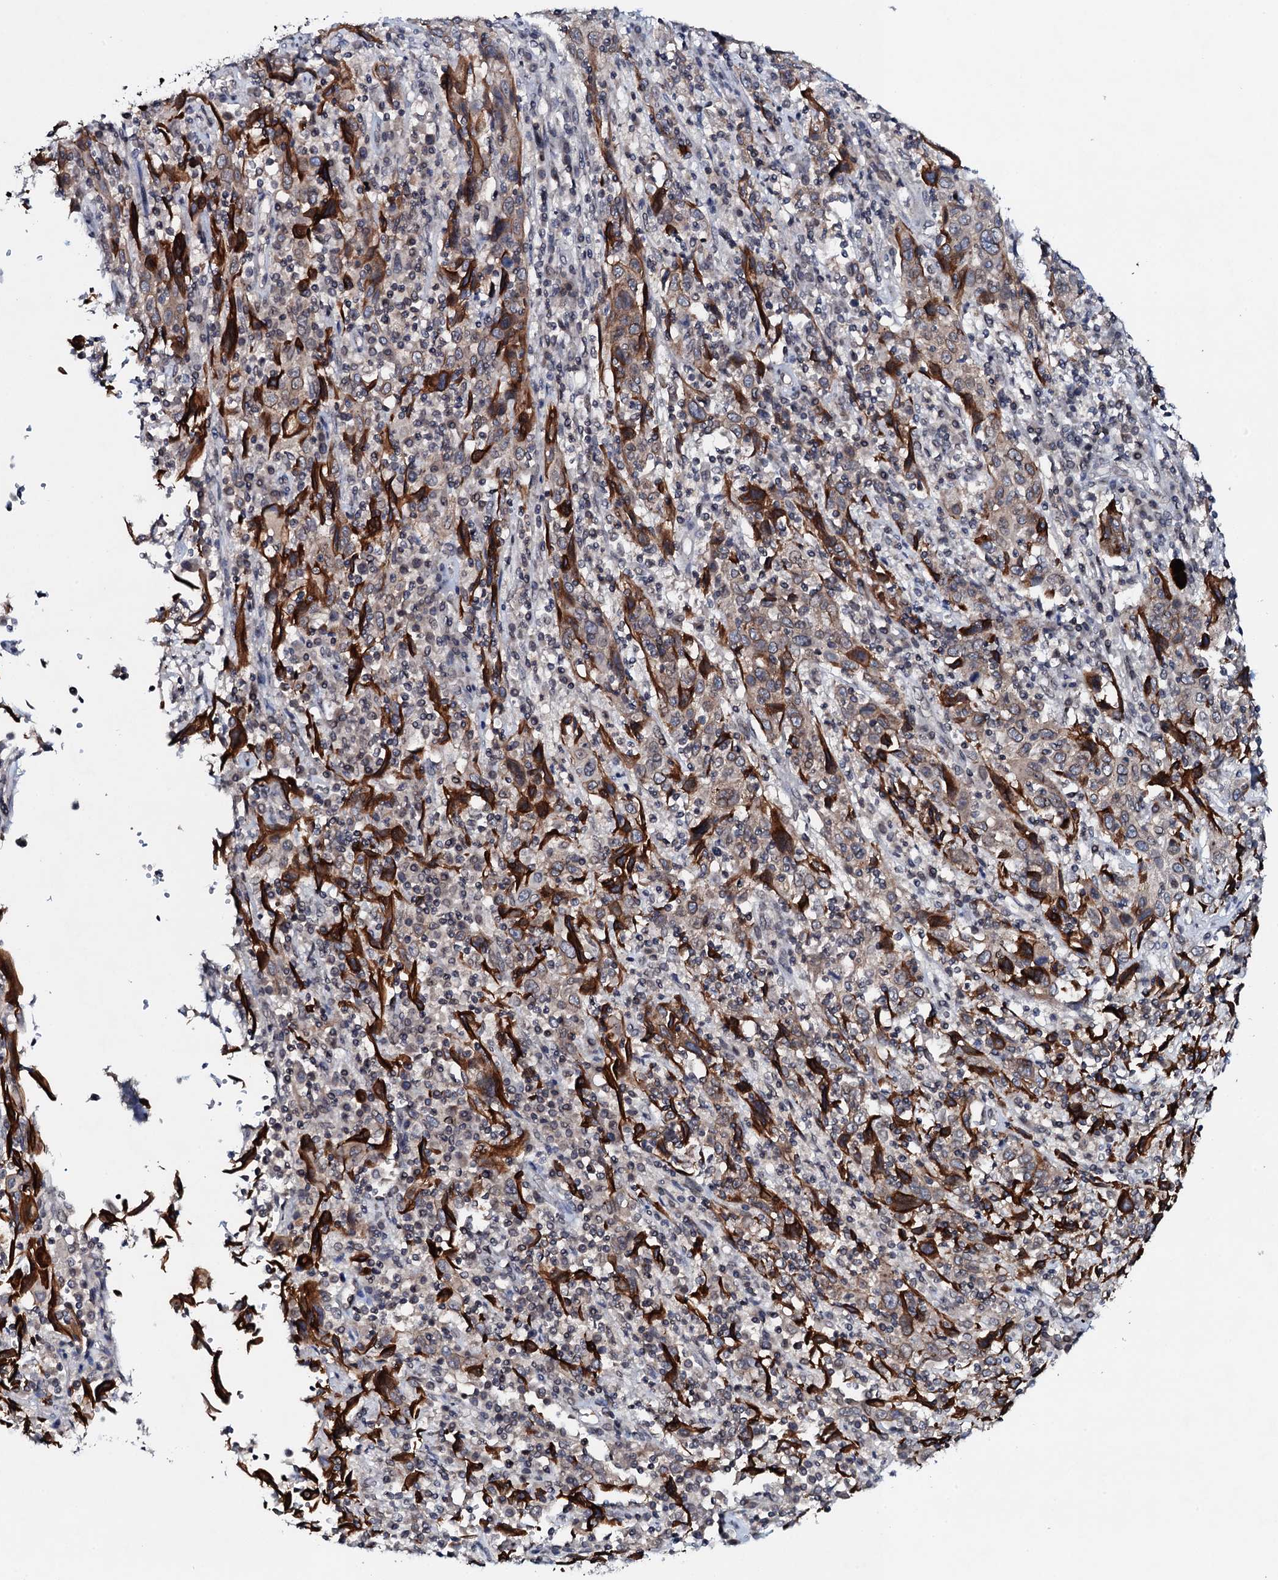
{"staining": {"intensity": "strong", "quantity": "<25%", "location": "cytoplasmic/membranous"}, "tissue": "cervical cancer", "cell_type": "Tumor cells", "image_type": "cancer", "snomed": [{"axis": "morphology", "description": "Squamous cell carcinoma, NOS"}, {"axis": "topography", "description": "Cervix"}], "caption": "High-power microscopy captured an immunohistochemistry (IHC) micrograph of cervical cancer, revealing strong cytoplasmic/membranous positivity in approximately <25% of tumor cells.", "gene": "SNTA1", "patient": {"sex": "female", "age": 46}}